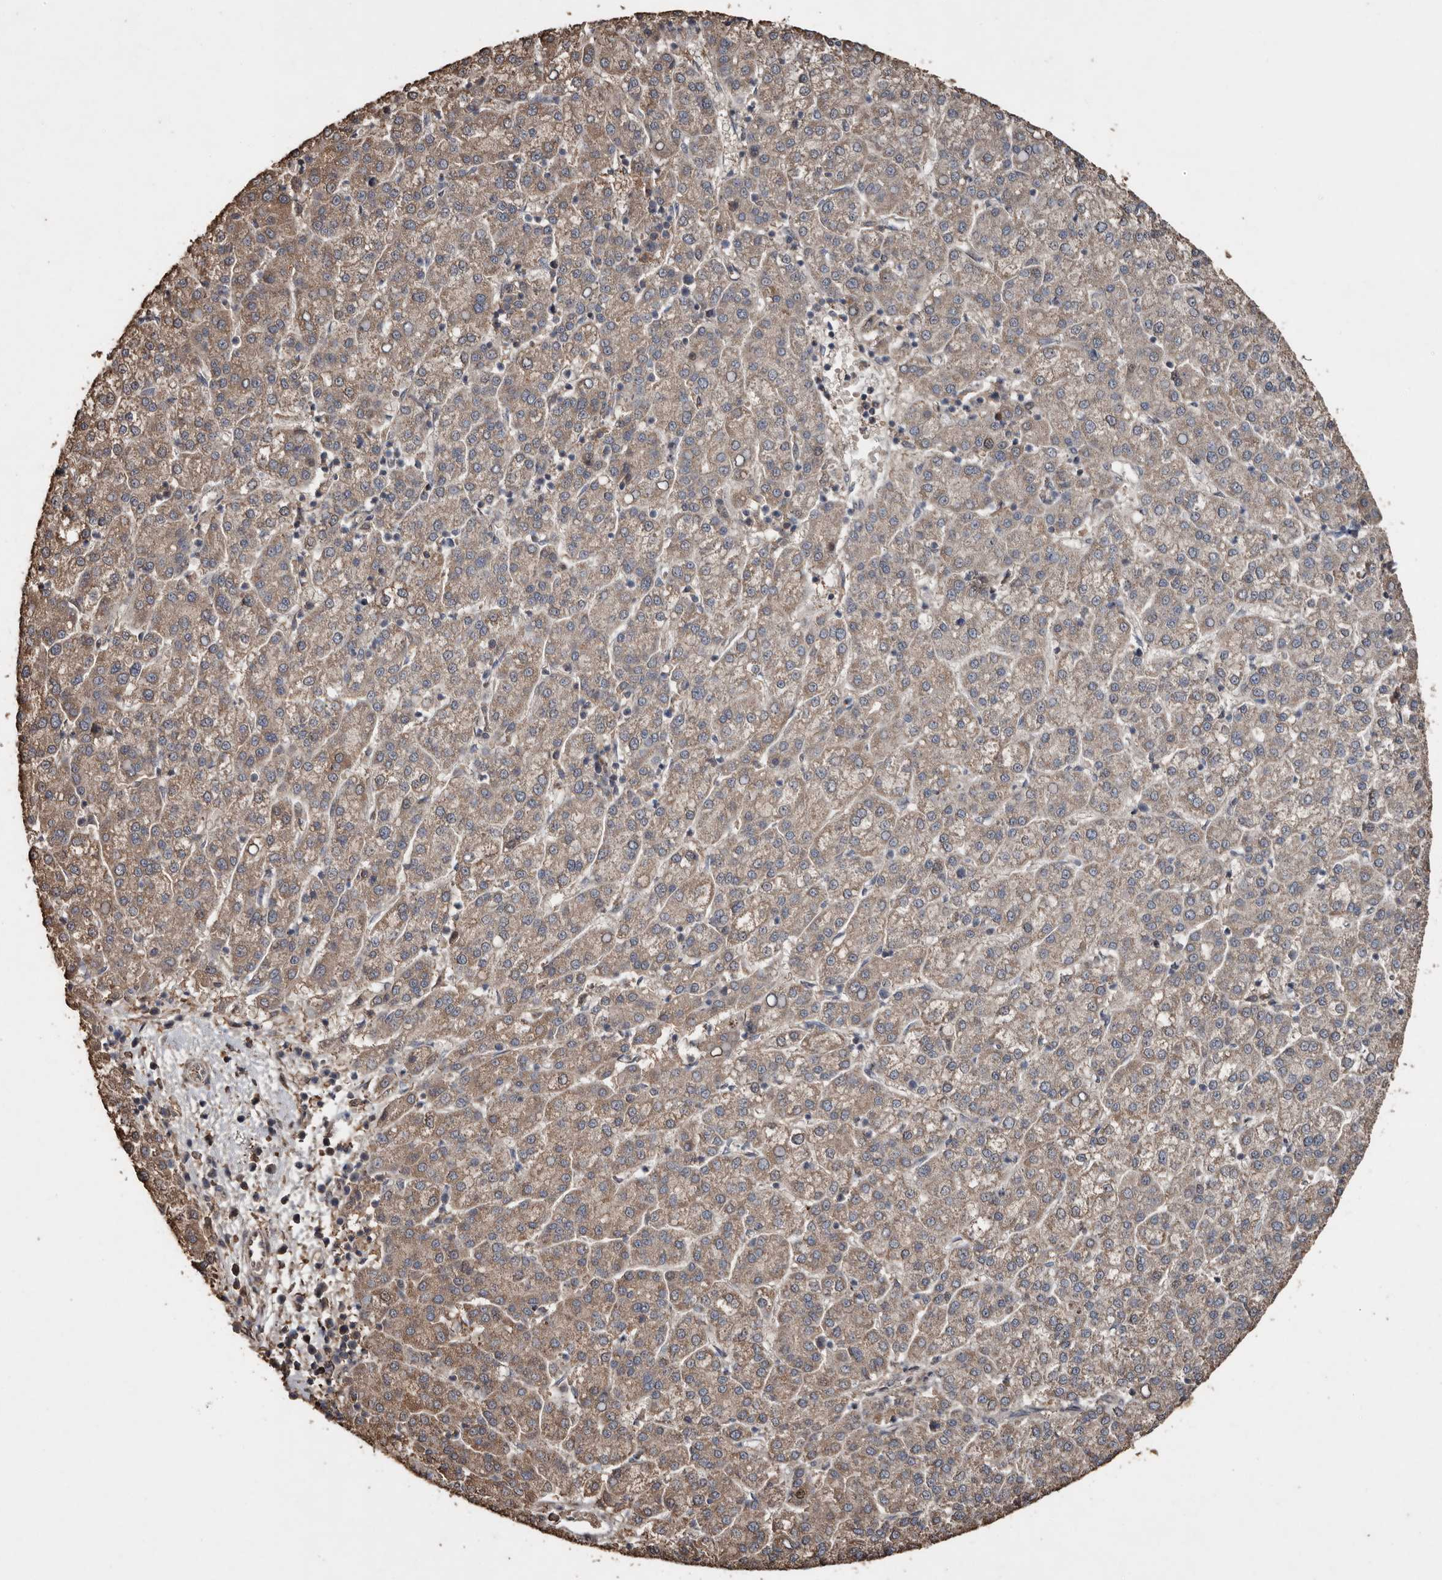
{"staining": {"intensity": "weak", "quantity": ">75%", "location": "cytoplasmic/membranous"}, "tissue": "liver cancer", "cell_type": "Tumor cells", "image_type": "cancer", "snomed": [{"axis": "morphology", "description": "Carcinoma, Hepatocellular, NOS"}, {"axis": "topography", "description": "Liver"}], "caption": "A low amount of weak cytoplasmic/membranous staining is present in approximately >75% of tumor cells in liver cancer tissue.", "gene": "RANBP17", "patient": {"sex": "female", "age": 58}}